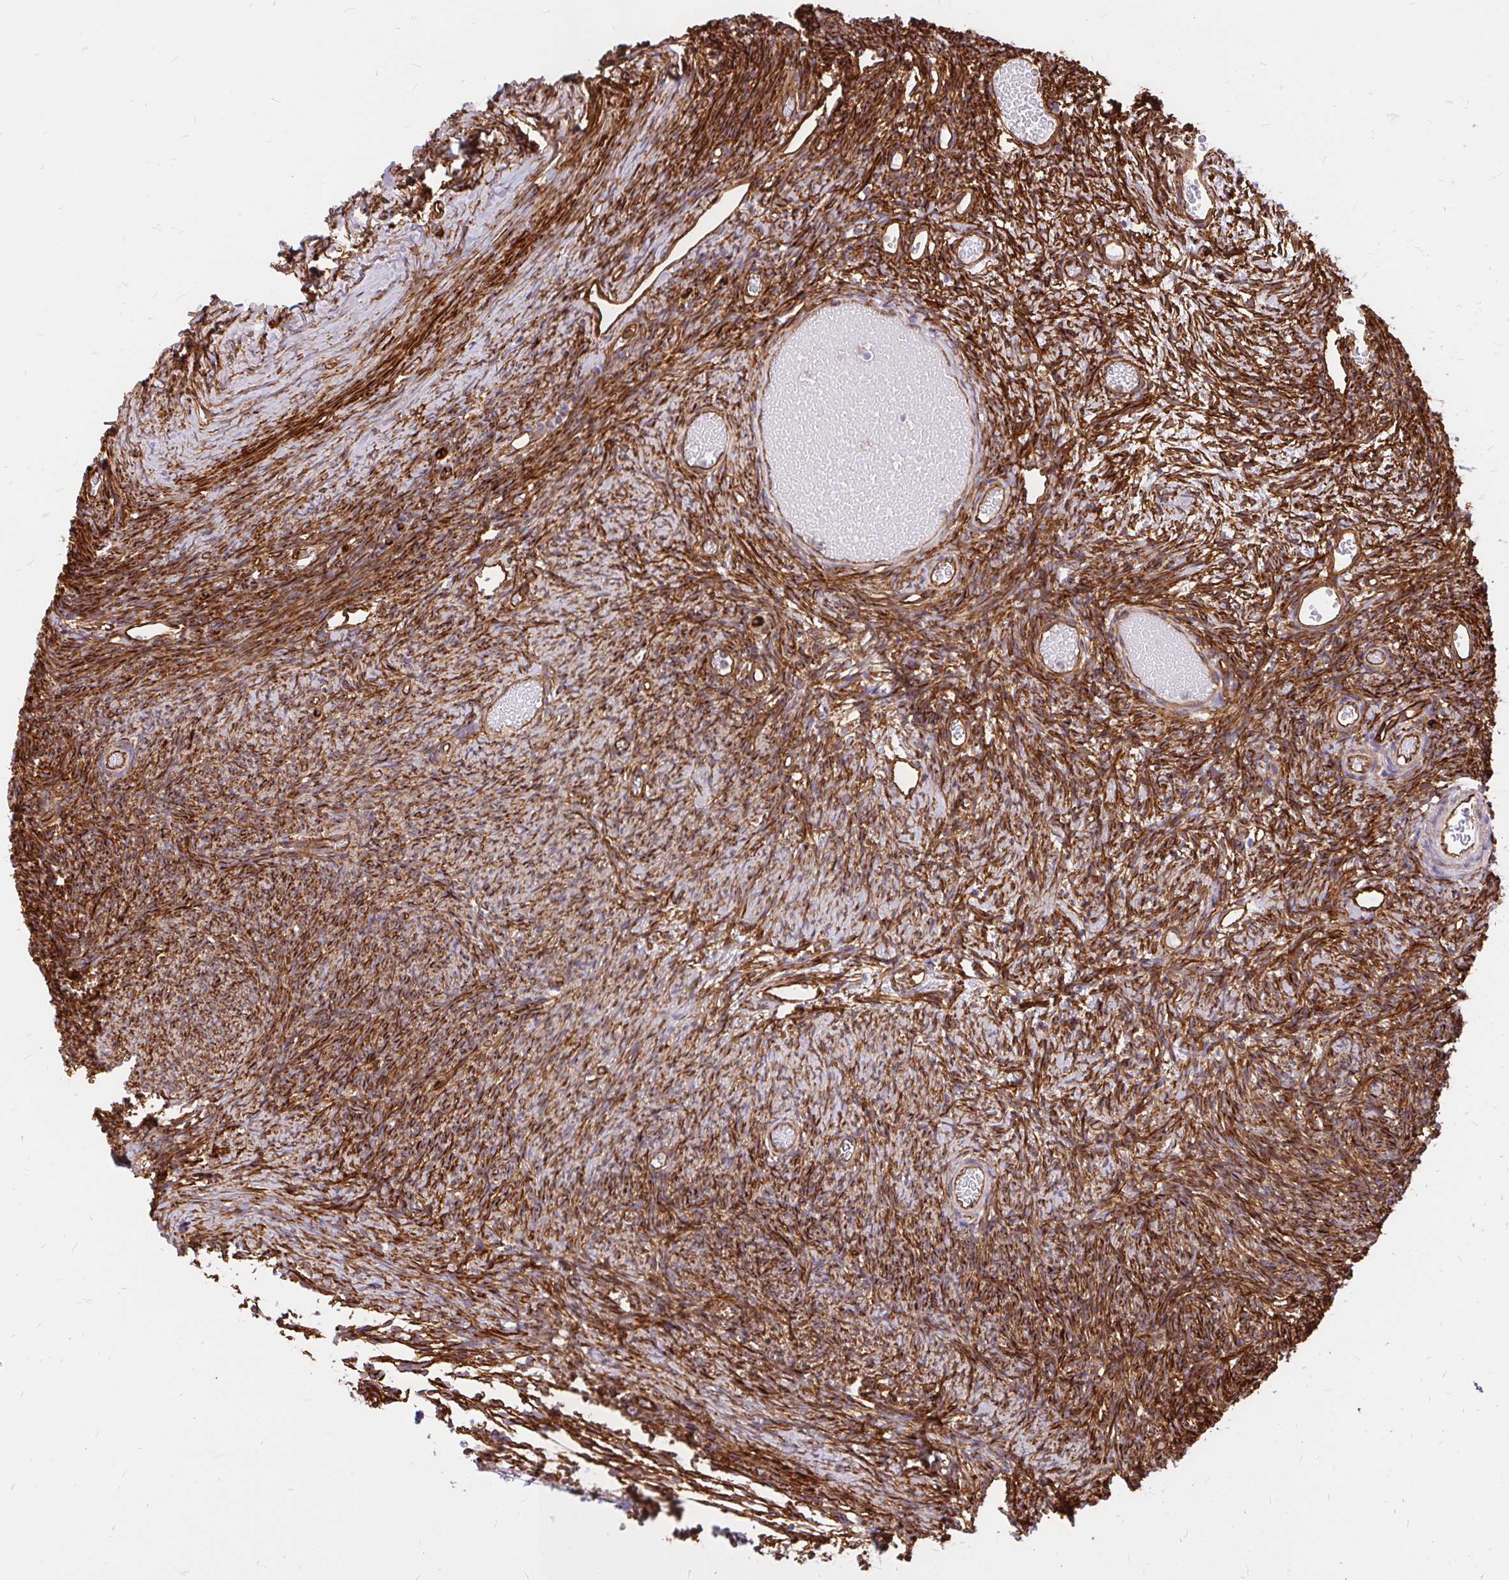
{"staining": {"intensity": "strong", "quantity": "25%-75%", "location": "cytoplasmic/membranous"}, "tissue": "ovary", "cell_type": "Follicle cells", "image_type": "normal", "snomed": [{"axis": "morphology", "description": "Normal tissue, NOS"}, {"axis": "topography", "description": "Ovary"}], "caption": "Immunohistochemistry (IHC) of unremarkable human ovary displays high levels of strong cytoplasmic/membranous positivity in about 25%-75% of follicle cells.", "gene": "MAP1LC3B2", "patient": {"sex": "female", "age": 39}}